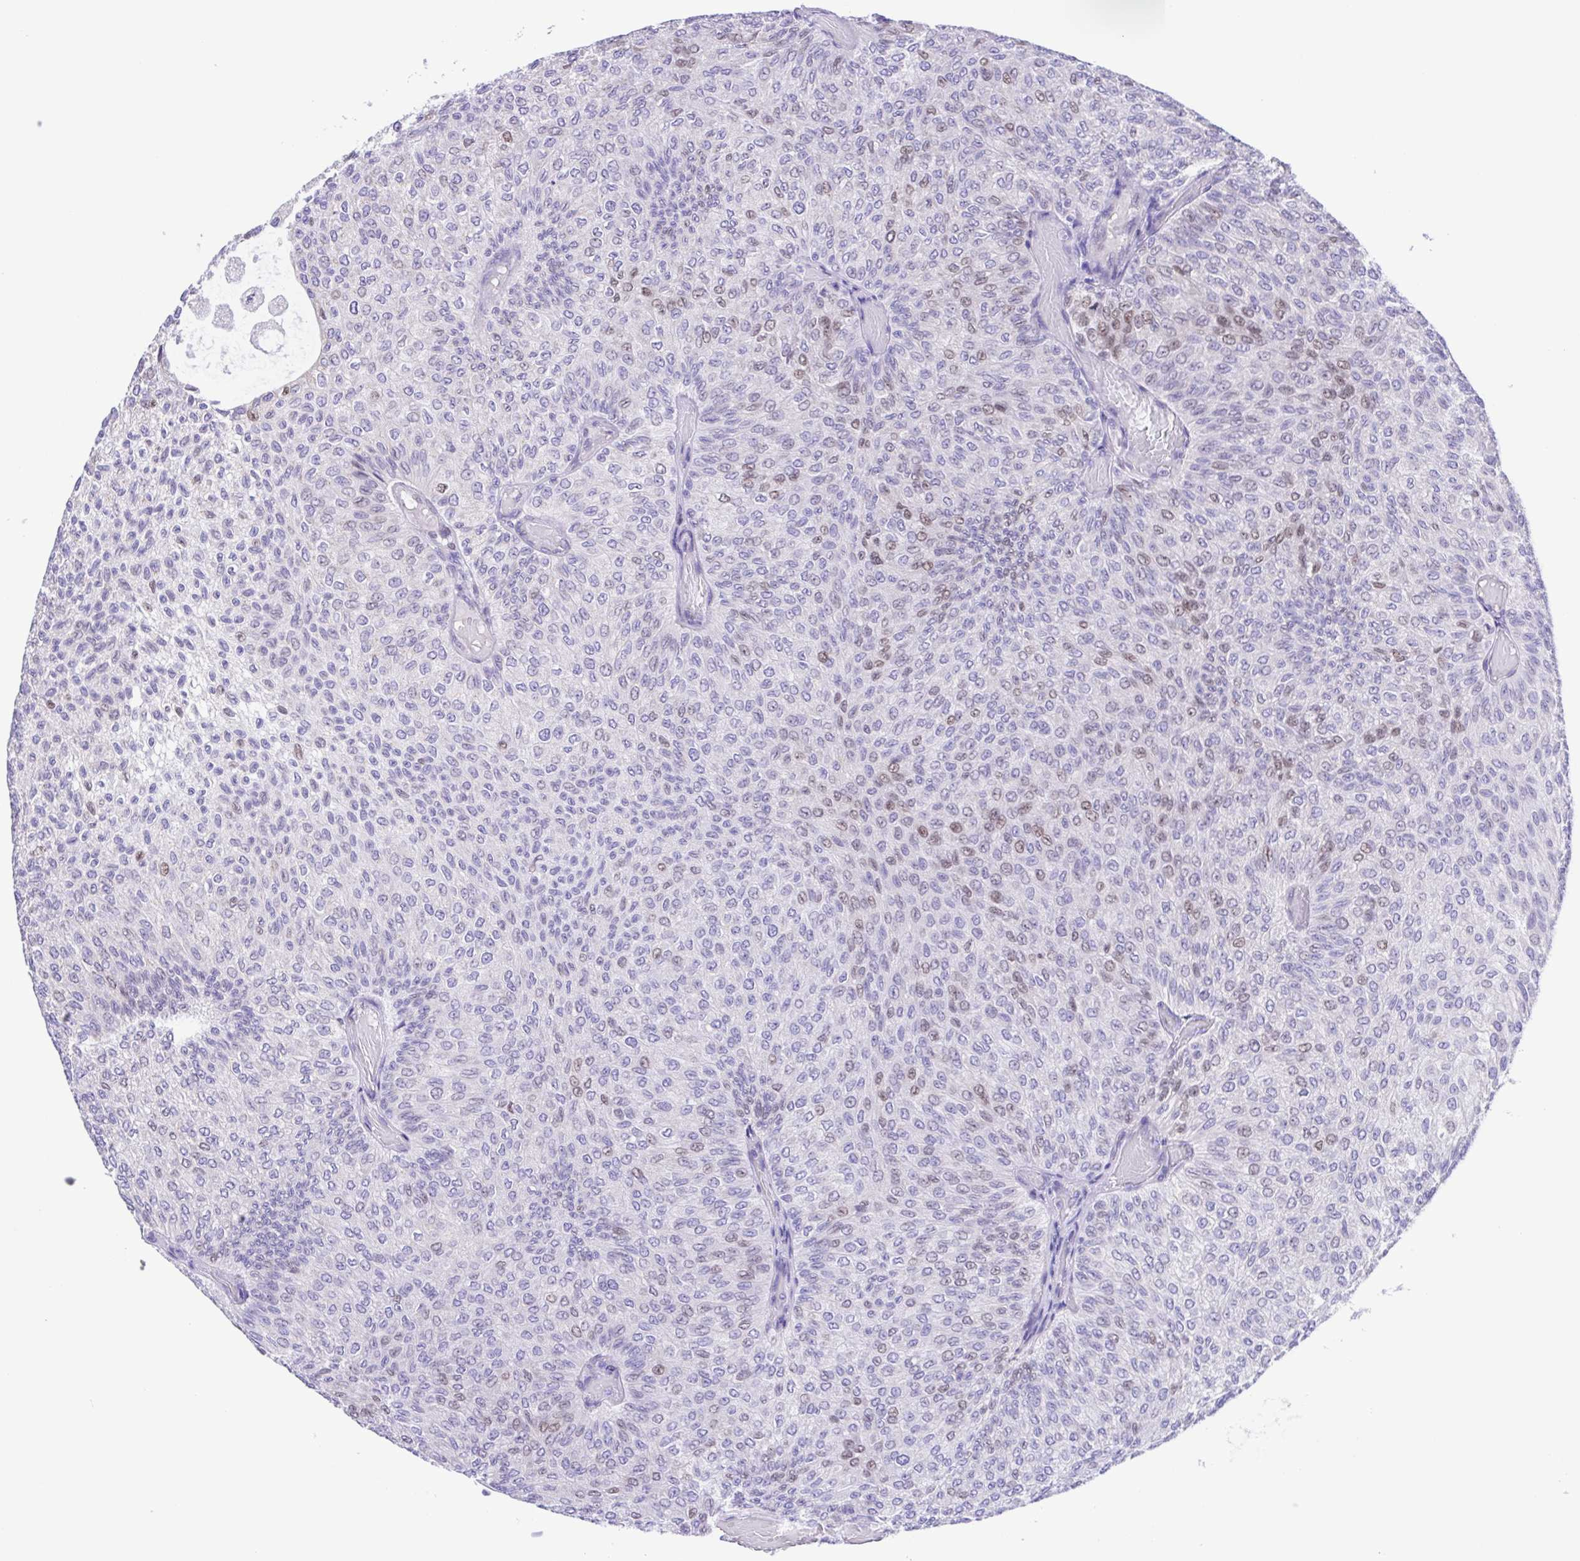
{"staining": {"intensity": "negative", "quantity": "none", "location": "none"}, "tissue": "urothelial cancer", "cell_type": "Tumor cells", "image_type": "cancer", "snomed": [{"axis": "morphology", "description": "Urothelial carcinoma, Low grade"}, {"axis": "topography", "description": "Urinary bladder"}], "caption": "Immunohistochemistry of human low-grade urothelial carcinoma displays no positivity in tumor cells.", "gene": "TGM3", "patient": {"sex": "male", "age": 78}}